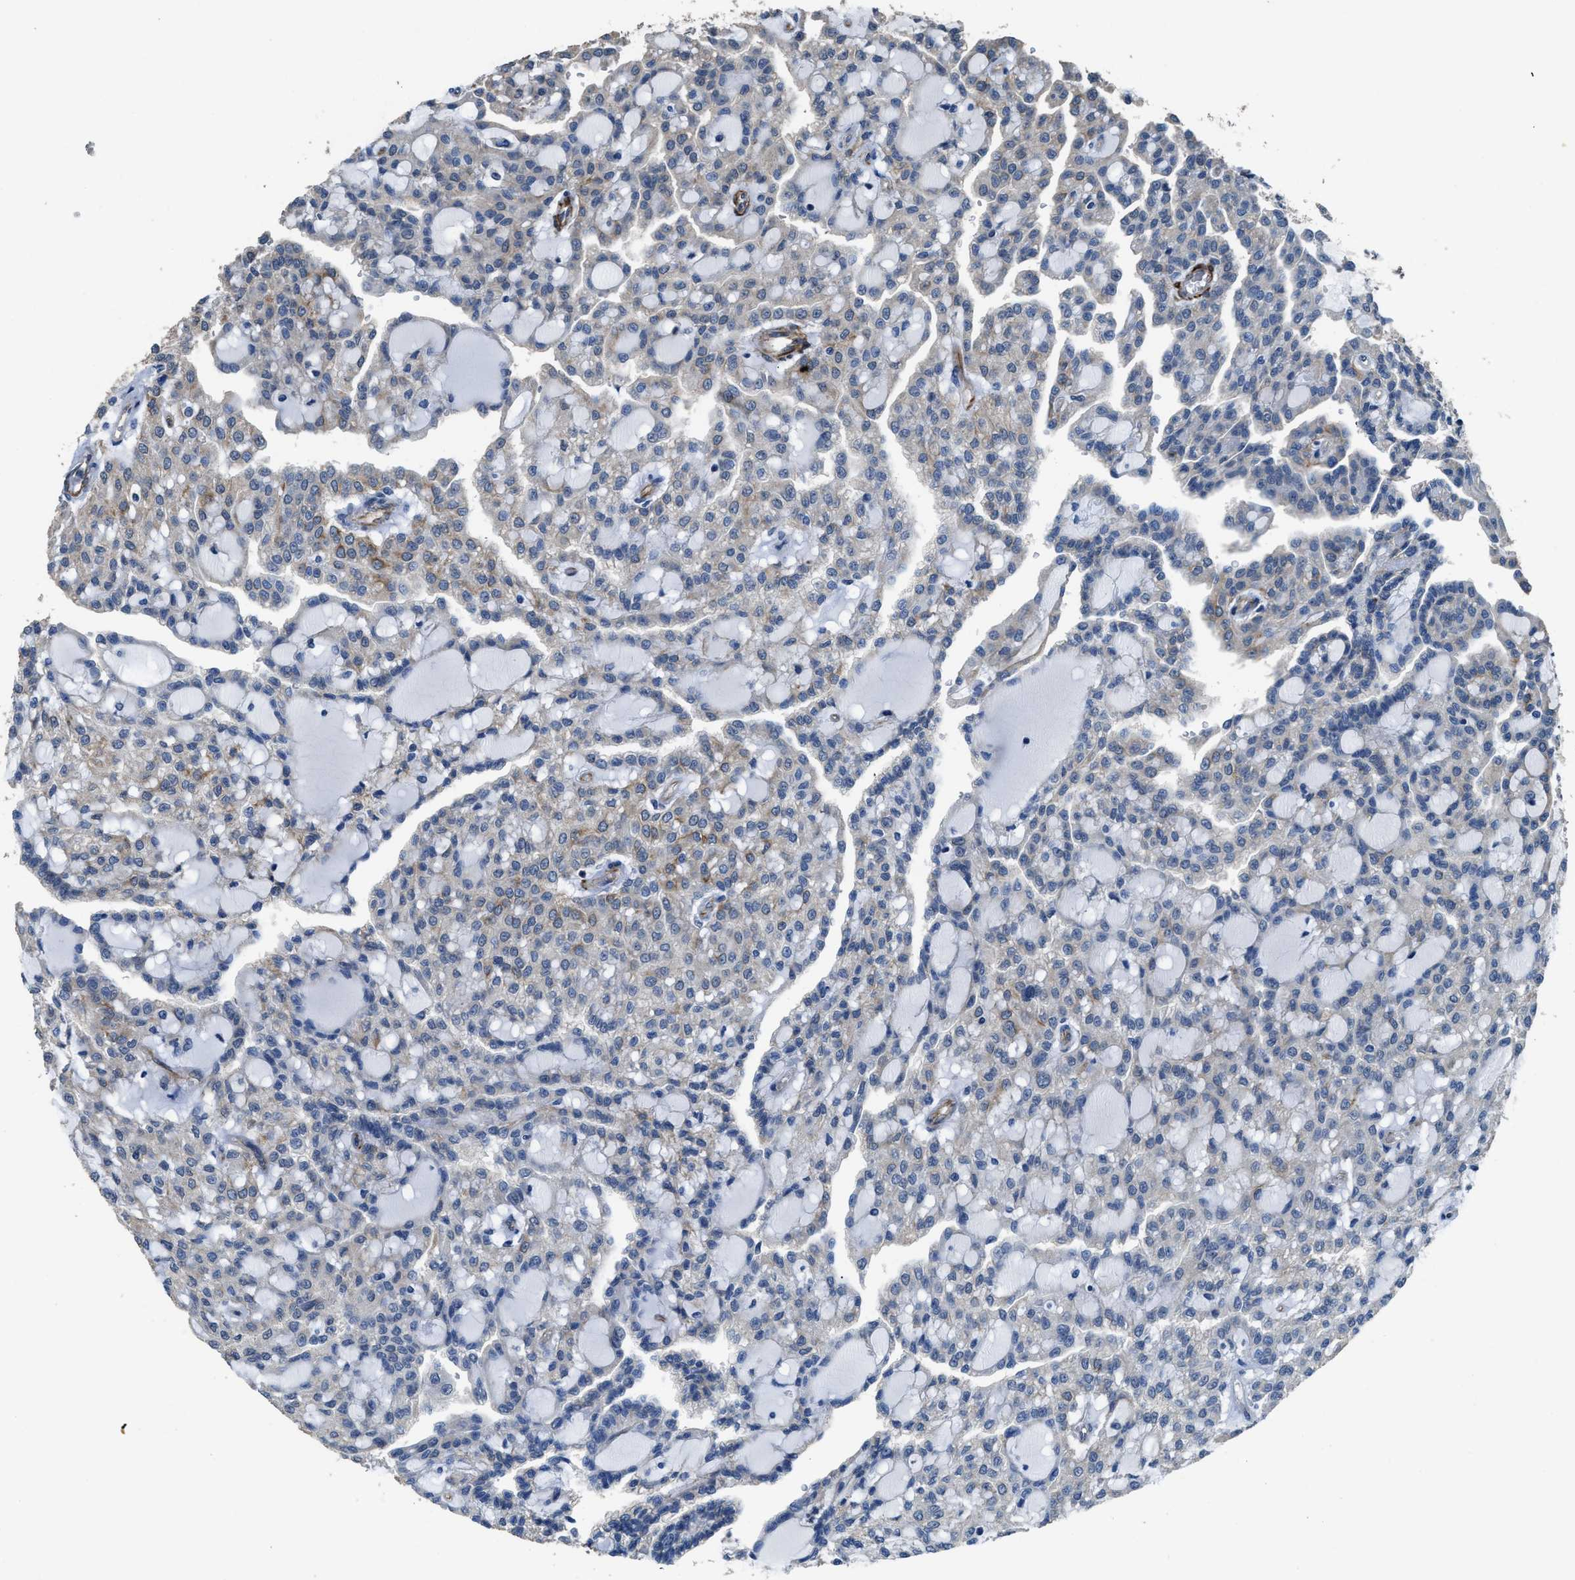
{"staining": {"intensity": "negative", "quantity": "none", "location": "none"}, "tissue": "renal cancer", "cell_type": "Tumor cells", "image_type": "cancer", "snomed": [{"axis": "morphology", "description": "Adenocarcinoma, NOS"}, {"axis": "topography", "description": "Kidney"}], "caption": "Renal cancer (adenocarcinoma) was stained to show a protein in brown. There is no significant positivity in tumor cells.", "gene": "SYNM", "patient": {"sex": "male", "age": 63}}